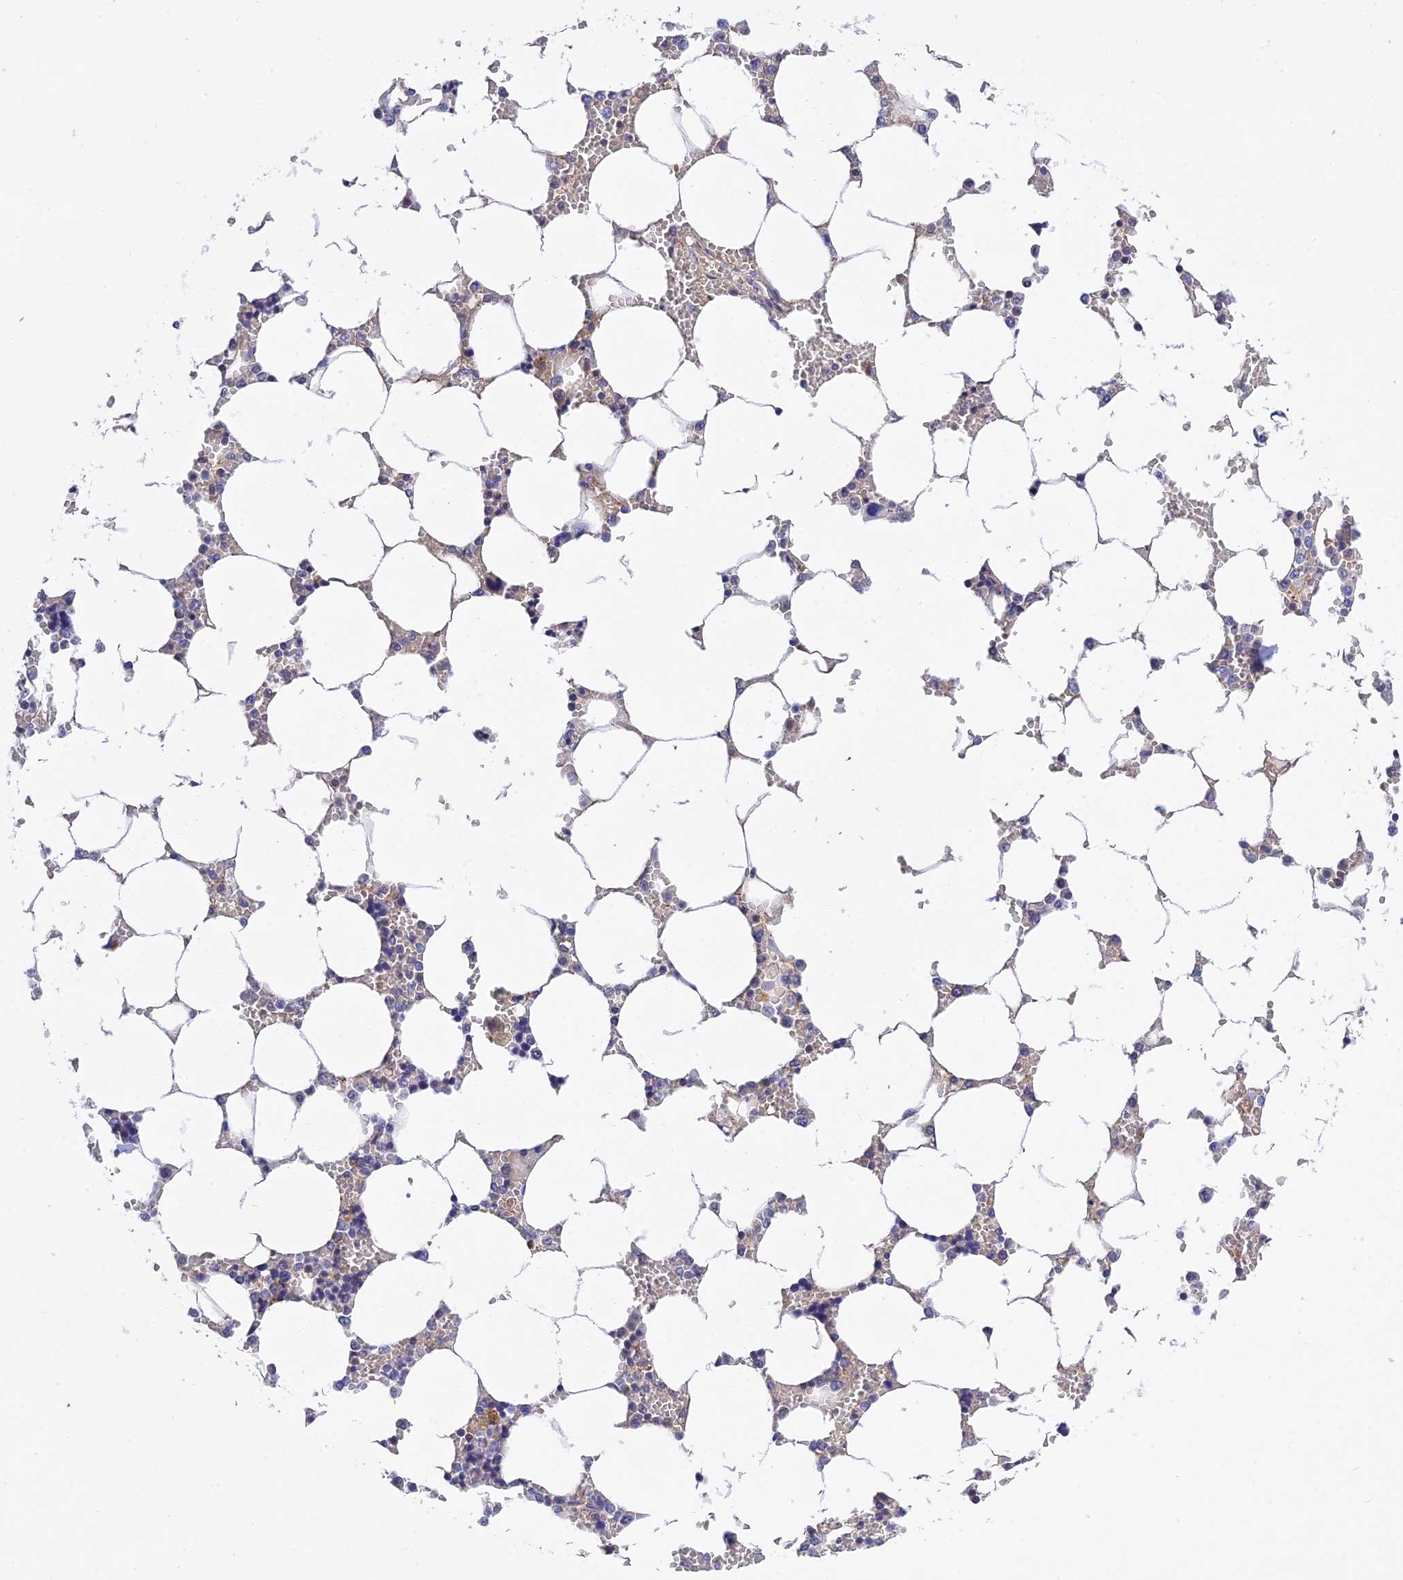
{"staining": {"intensity": "negative", "quantity": "none", "location": "none"}, "tissue": "bone marrow", "cell_type": "Hematopoietic cells", "image_type": "normal", "snomed": [{"axis": "morphology", "description": "Normal tissue, NOS"}, {"axis": "topography", "description": "Bone marrow"}], "caption": "Human bone marrow stained for a protein using IHC exhibits no expression in hematopoietic cells.", "gene": "MS4A5", "patient": {"sex": "male", "age": 64}}